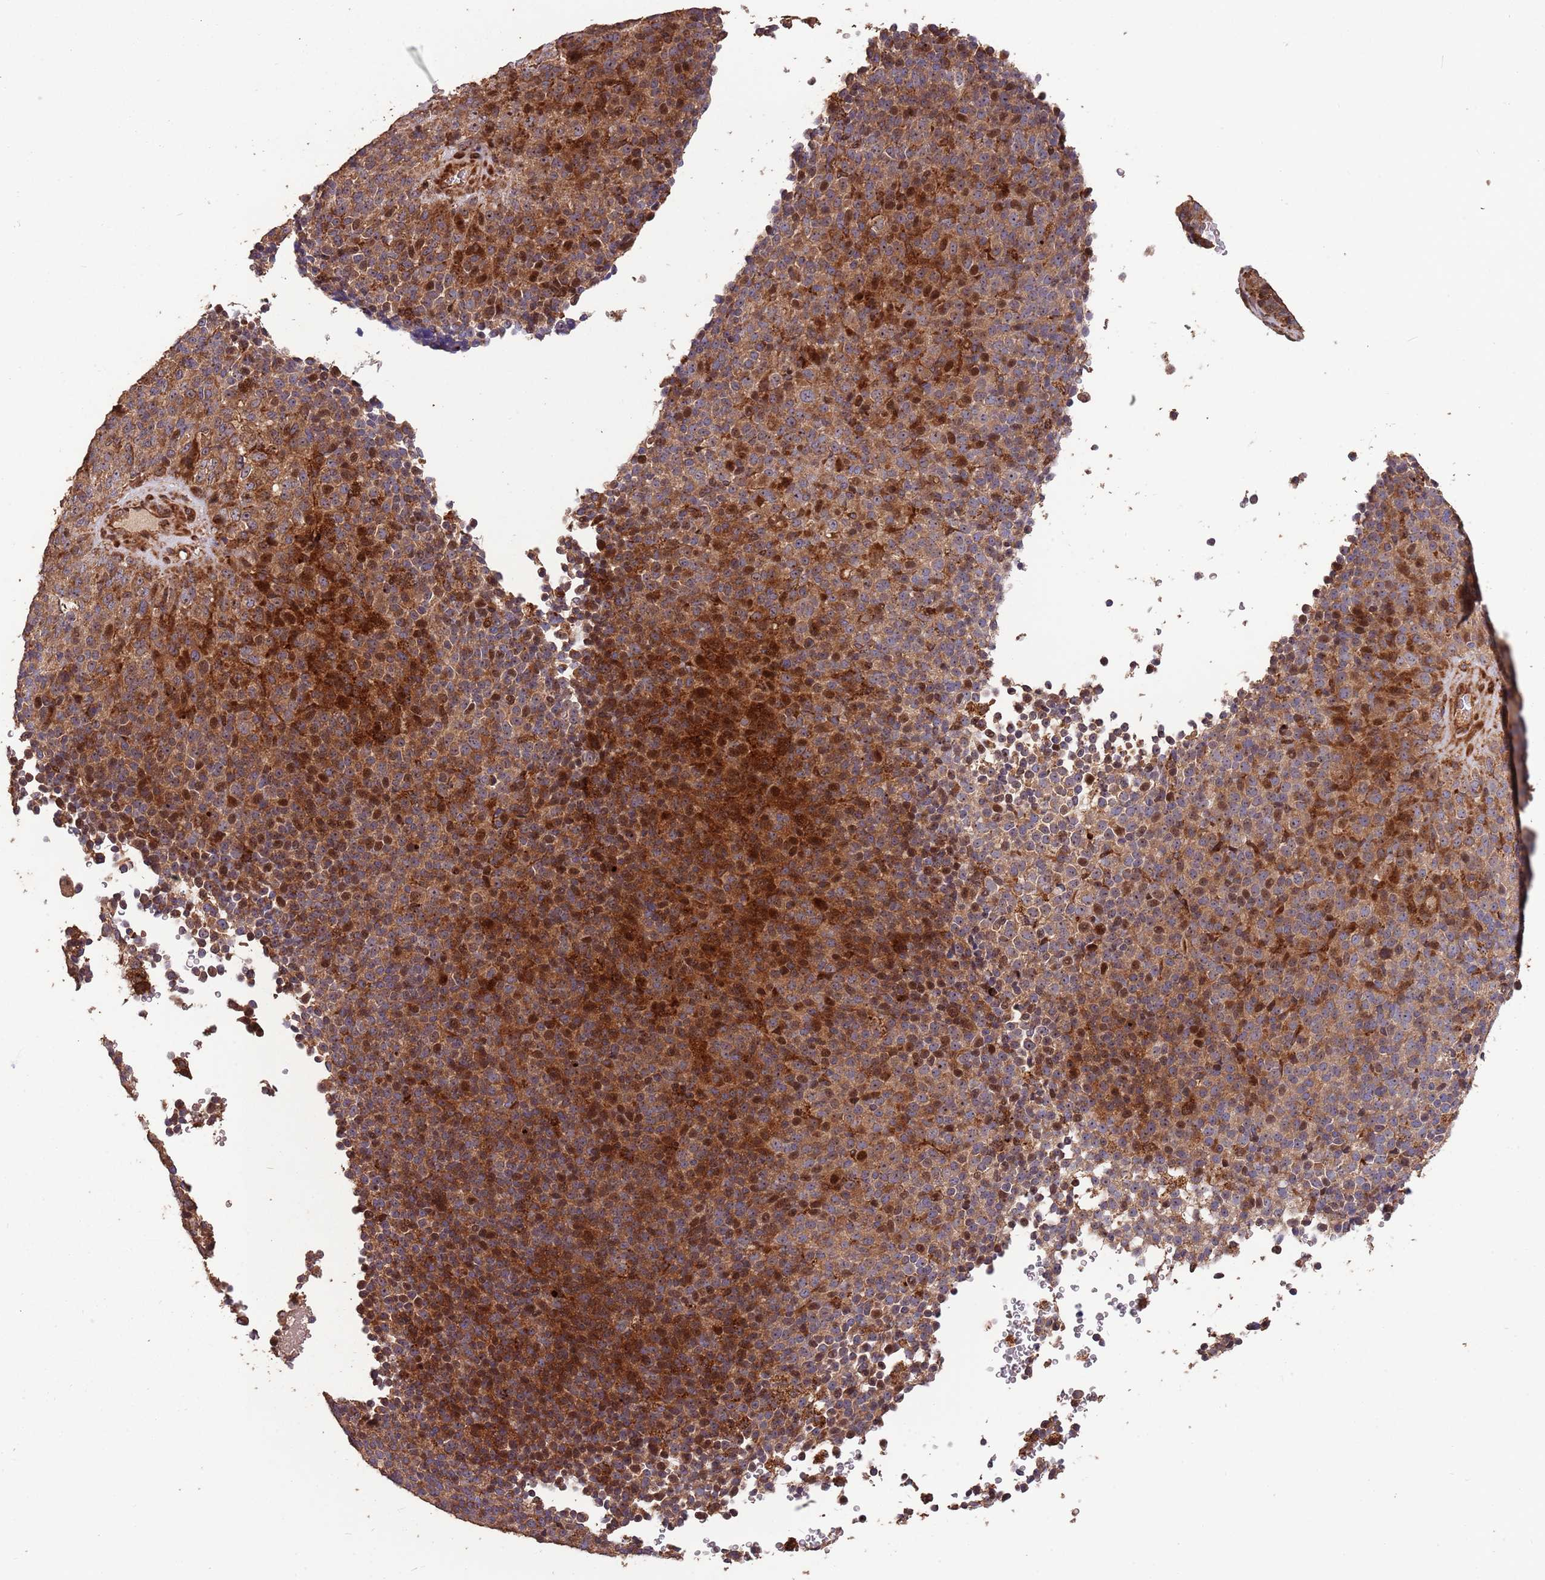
{"staining": {"intensity": "moderate", "quantity": "25%-75%", "location": "cytoplasmic/membranous,nuclear"}, "tissue": "melanoma", "cell_type": "Tumor cells", "image_type": "cancer", "snomed": [{"axis": "morphology", "description": "Malignant melanoma, Metastatic site"}, {"axis": "topography", "description": "Brain"}], "caption": "Moderate cytoplasmic/membranous and nuclear positivity is seen in approximately 25%-75% of tumor cells in malignant melanoma (metastatic site). (DAB (3,3'-diaminobenzidine) IHC with brightfield microscopy, high magnification).", "gene": "ZNF428", "patient": {"sex": "female", "age": 56}}